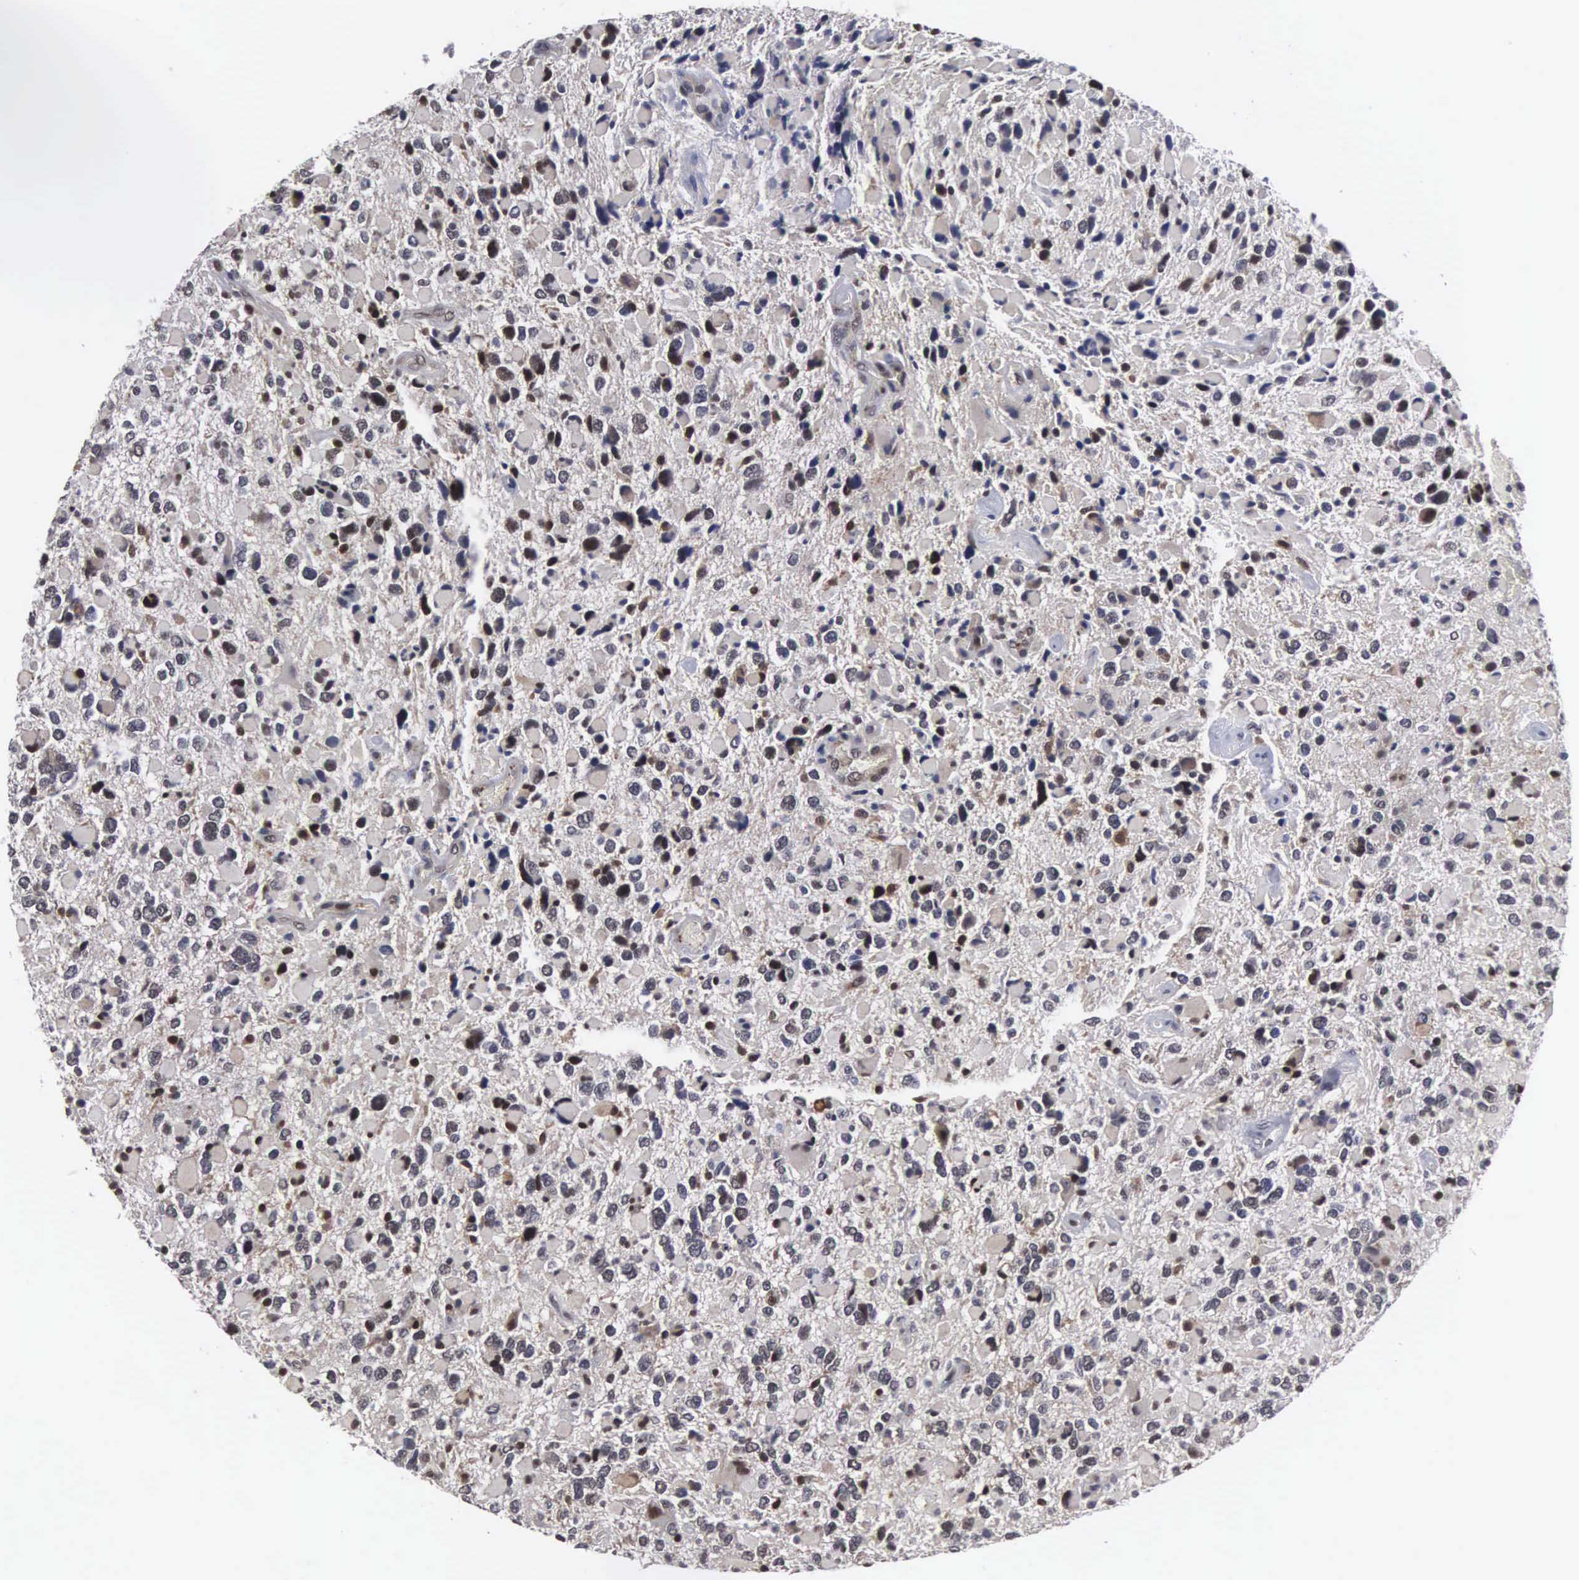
{"staining": {"intensity": "moderate", "quantity": "<25%", "location": "nuclear"}, "tissue": "glioma", "cell_type": "Tumor cells", "image_type": "cancer", "snomed": [{"axis": "morphology", "description": "Glioma, malignant, High grade"}, {"axis": "topography", "description": "Brain"}], "caption": "Tumor cells demonstrate low levels of moderate nuclear expression in about <25% of cells in glioma.", "gene": "TRMT5", "patient": {"sex": "female", "age": 37}}